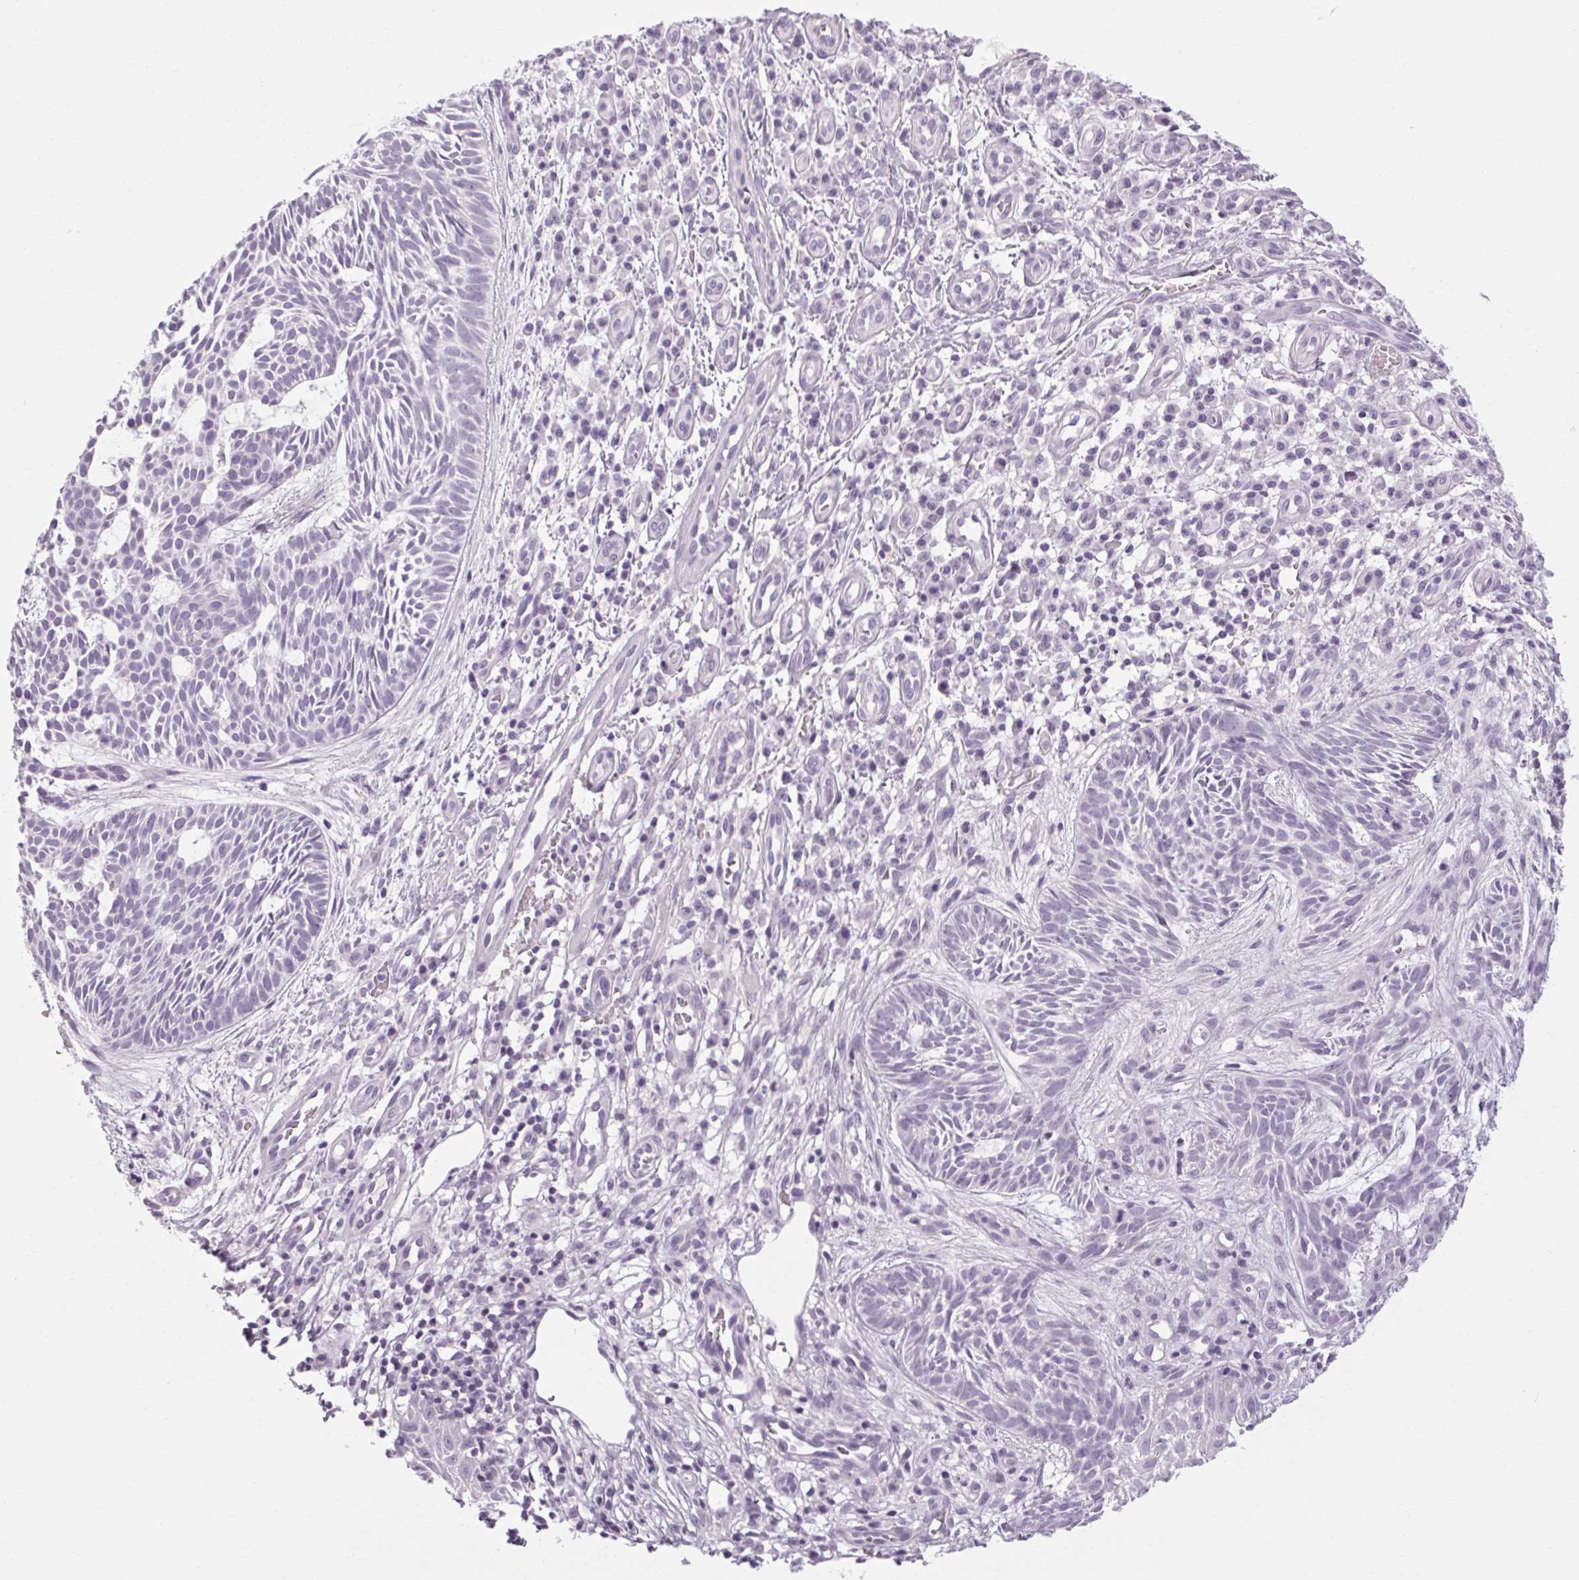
{"staining": {"intensity": "negative", "quantity": "none", "location": "none"}, "tissue": "skin cancer", "cell_type": "Tumor cells", "image_type": "cancer", "snomed": [{"axis": "morphology", "description": "Basal cell carcinoma"}, {"axis": "topography", "description": "Skin"}], "caption": "High power microscopy micrograph of an immunohistochemistry (IHC) micrograph of basal cell carcinoma (skin), revealing no significant staining in tumor cells. (Brightfield microscopy of DAB IHC at high magnification).", "gene": "POMC", "patient": {"sex": "male", "age": 59}}